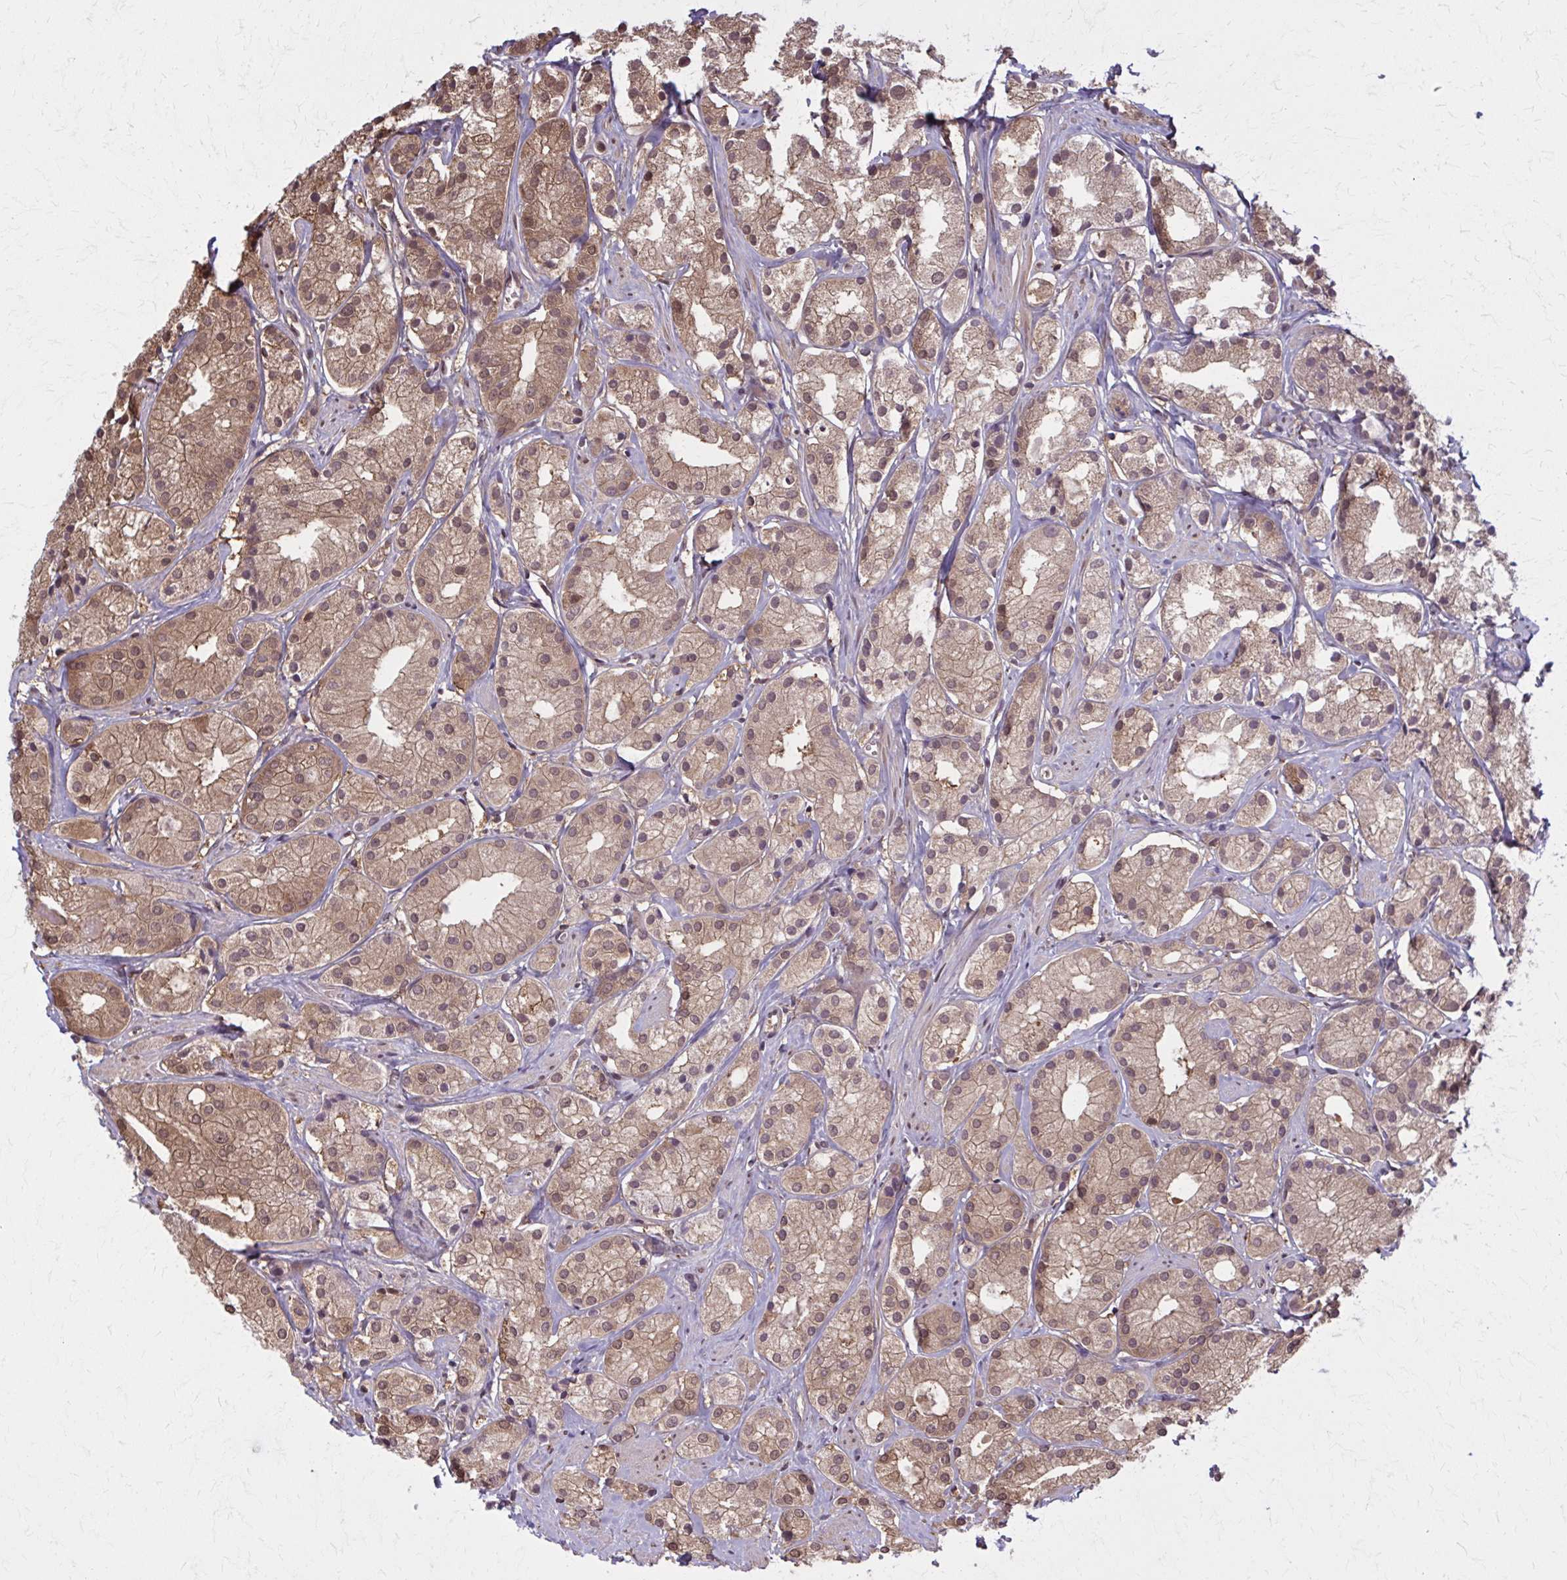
{"staining": {"intensity": "moderate", "quantity": "25%-75%", "location": "cytoplasmic/membranous,nuclear"}, "tissue": "prostate cancer", "cell_type": "Tumor cells", "image_type": "cancer", "snomed": [{"axis": "morphology", "description": "Adenocarcinoma, Low grade"}, {"axis": "topography", "description": "Prostate"}], "caption": "An immunohistochemistry (IHC) histopathology image of neoplastic tissue is shown. Protein staining in brown shows moderate cytoplasmic/membranous and nuclear positivity in prostate cancer within tumor cells.", "gene": "MDH1", "patient": {"sex": "male", "age": 69}}